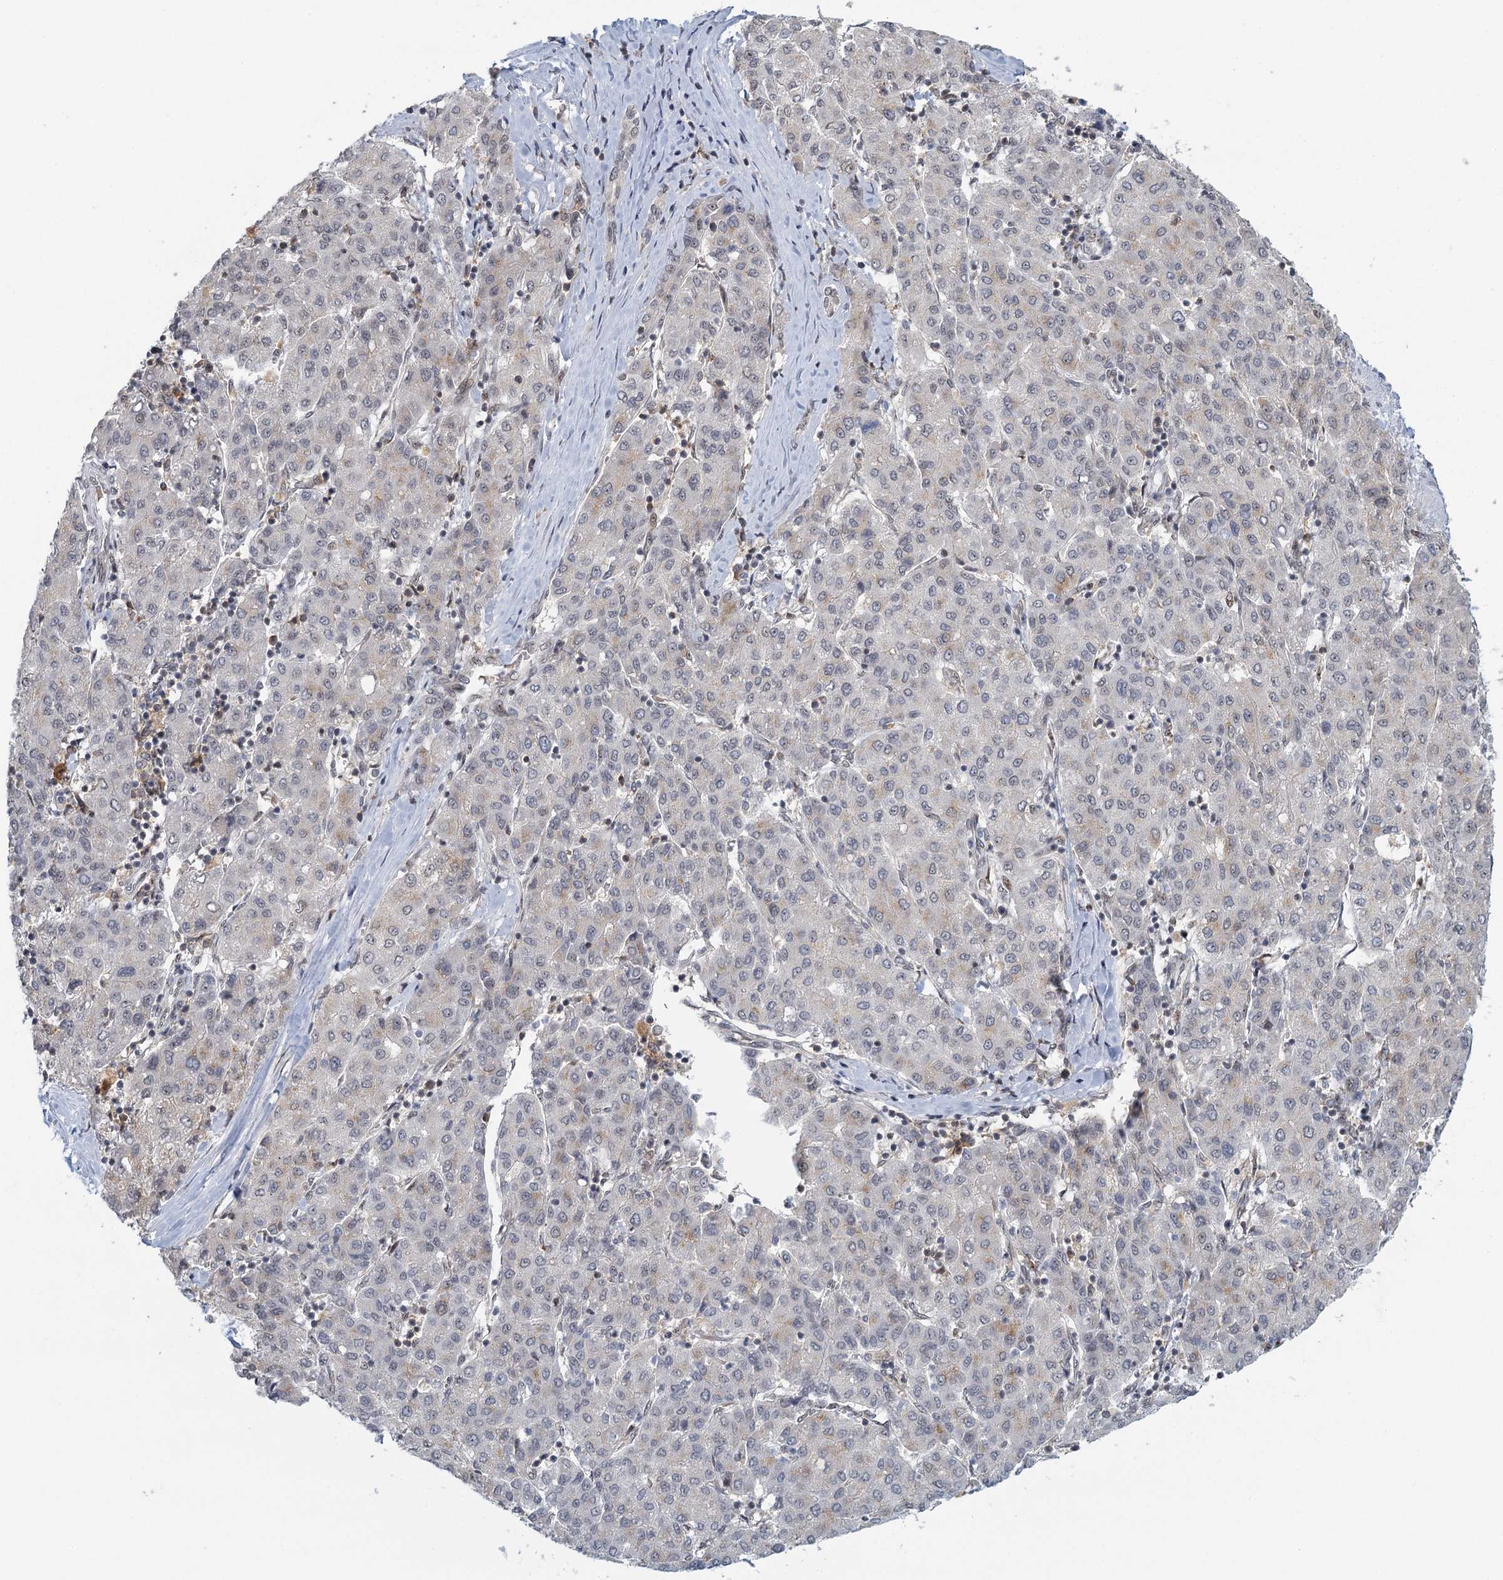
{"staining": {"intensity": "negative", "quantity": "none", "location": "none"}, "tissue": "liver cancer", "cell_type": "Tumor cells", "image_type": "cancer", "snomed": [{"axis": "morphology", "description": "Carcinoma, Hepatocellular, NOS"}, {"axis": "topography", "description": "Liver"}], "caption": "Immunohistochemistry micrograph of neoplastic tissue: liver hepatocellular carcinoma stained with DAB (3,3'-diaminobenzidine) shows no significant protein staining in tumor cells.", "gene": "TREX1", "patient": {"sex": "male", "age": 65}}